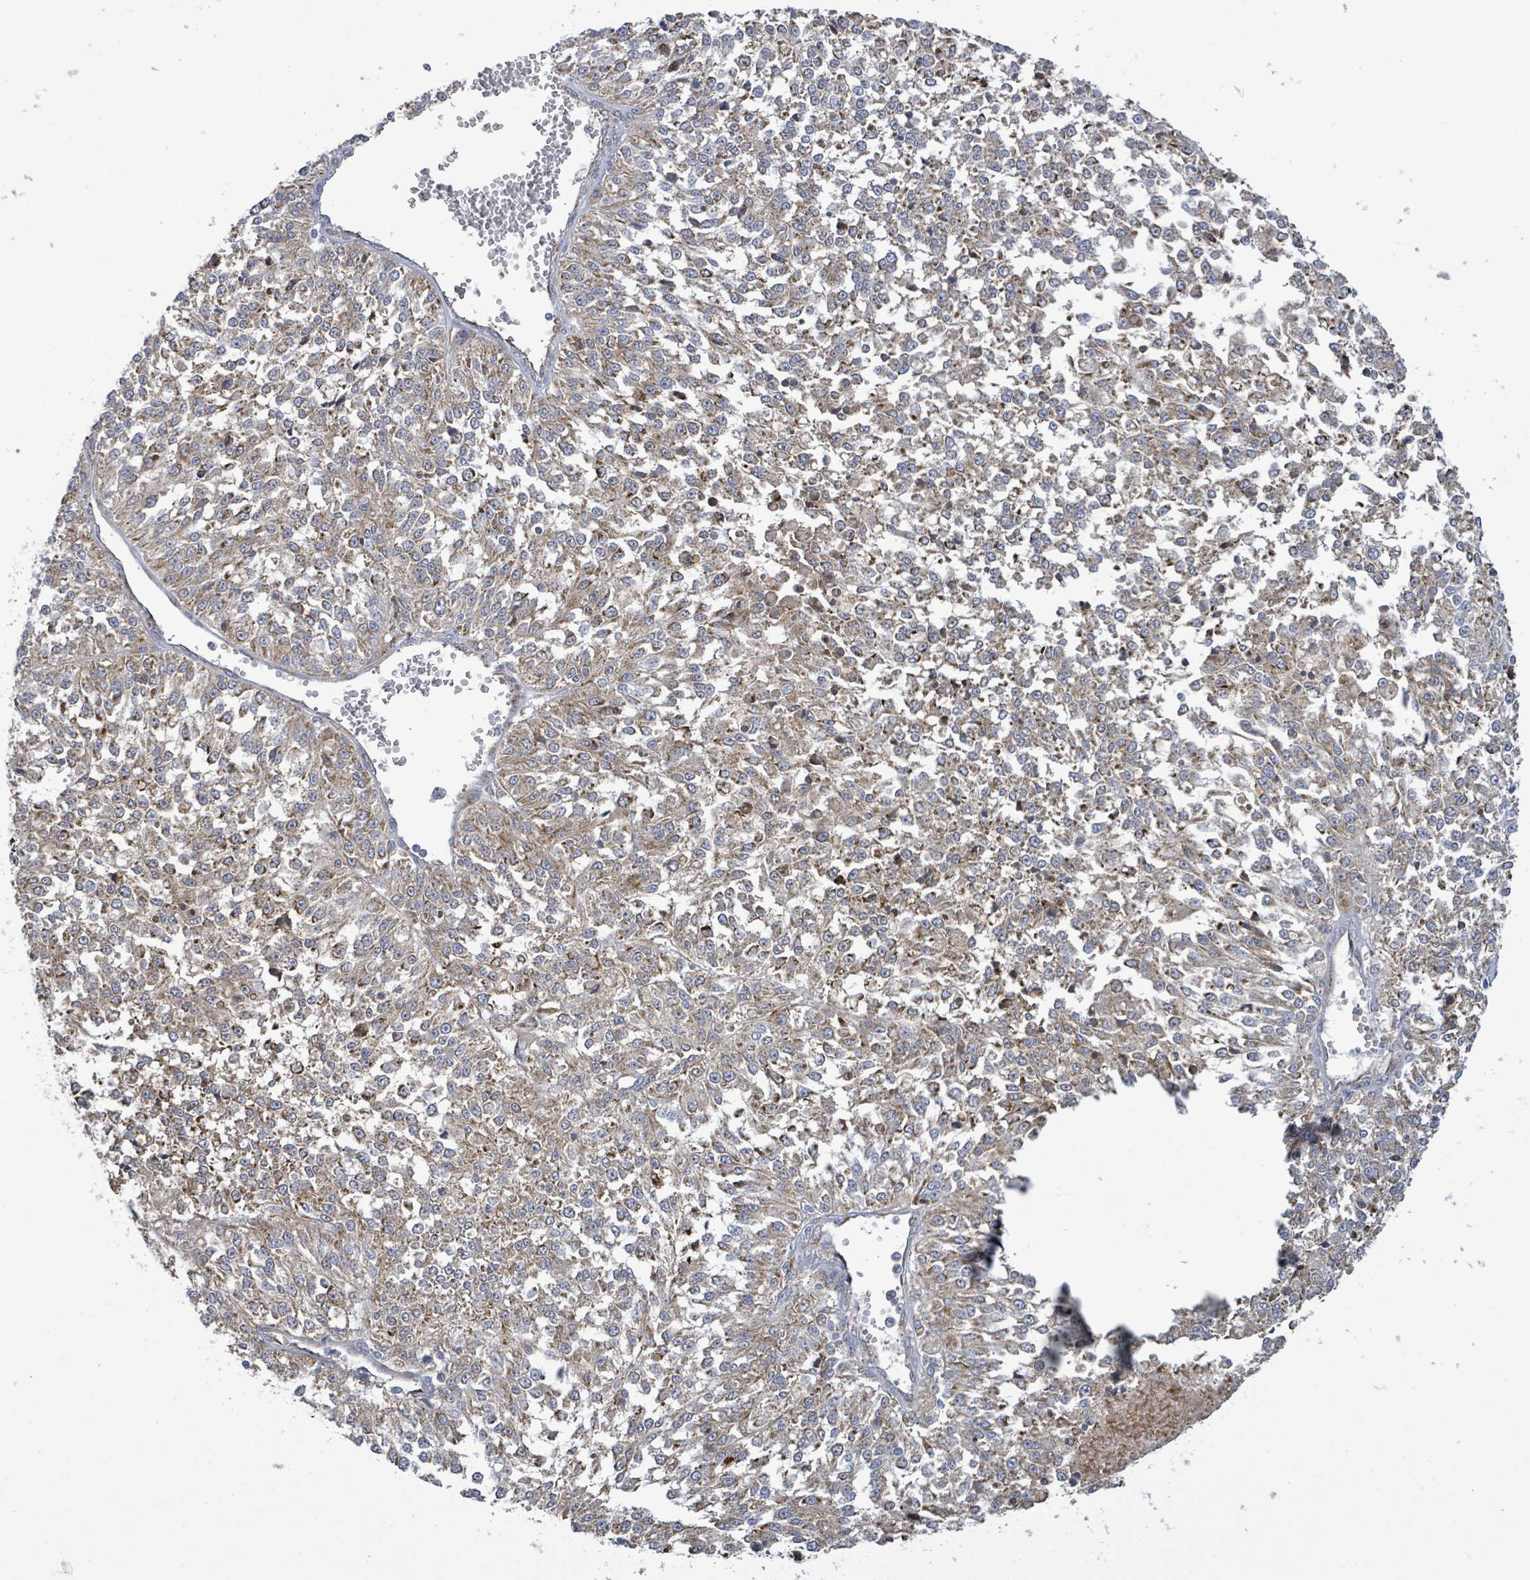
{"staining": {"intensity": "weak", "quantity": "25%-75%", "location": "cytoplasmic/membranous"}, "tissue": "melanoma", "cell_type": "Tumor cells", "image_type": "cancer", "snomed": [{"axis": "morphology", "description": "Malignant melanoma, NOS"}, {"axis": "topography", "description": "Skin"}], "caption": "Human melanoma stained with a brown dye shows weak cytoplasmic/membranous positive staining in about 25%-75% of tumor cells.", "gene": "NOMO1", "patient": {"sex": "female", "age": 64}}